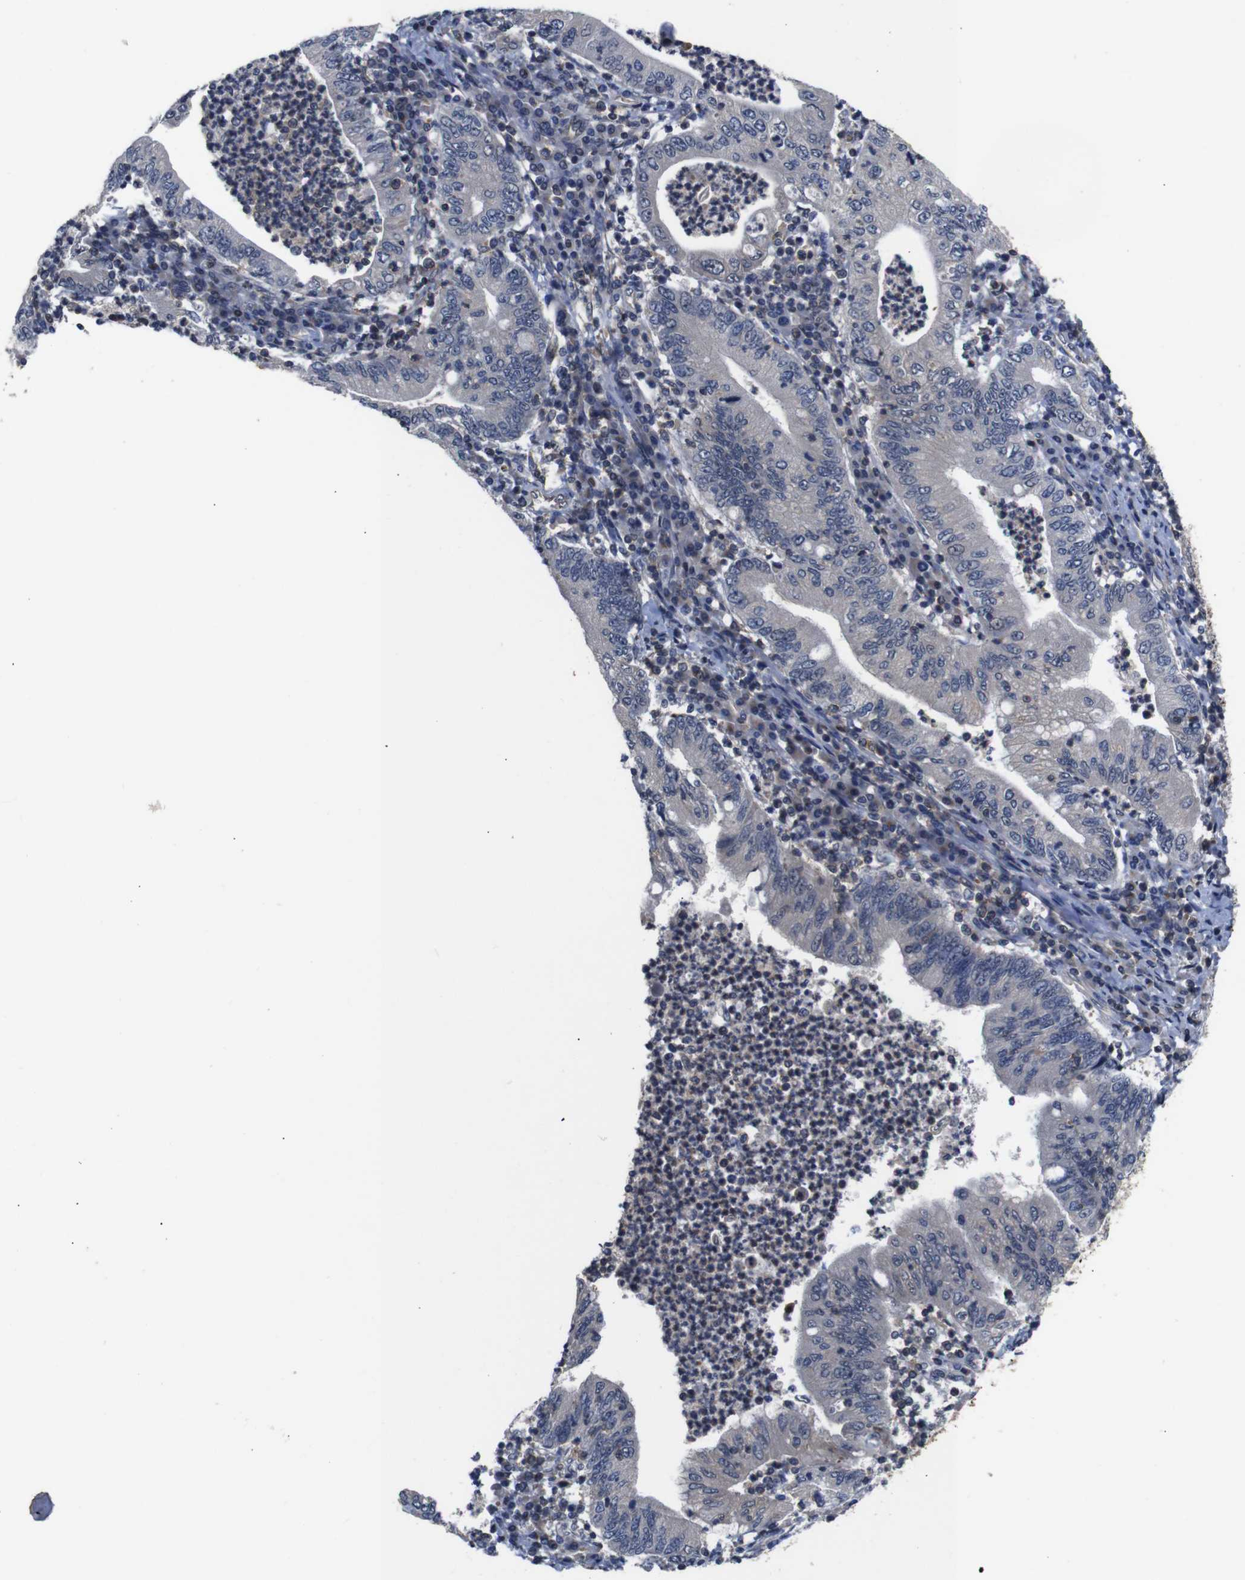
{"staining": {"intensity": "negative", "quantity": "none", "location": "none"}, "tissue": "stomach cancer", "cell_type": "Tumor cells", "image_type": "cancer", "snomed": [{"axis": "morphology", "description": "Normal tissue, NOS"}, {"axis": "morphology", "description": "Adenocarcinoma, NOS"}, {"axis": "topography", "description": "Esophagus"}, {"axis": "topography", "description": "Stomach, upper"}, {"axis": "topography", "description": "Peripheral nerve tissue"}], "caption": "IHC of human adenocarcinoma (stomach) displays no positivity in tumor cells.", "gene": "BRWD3", "patient": {"sex": "male", "age": 62}}